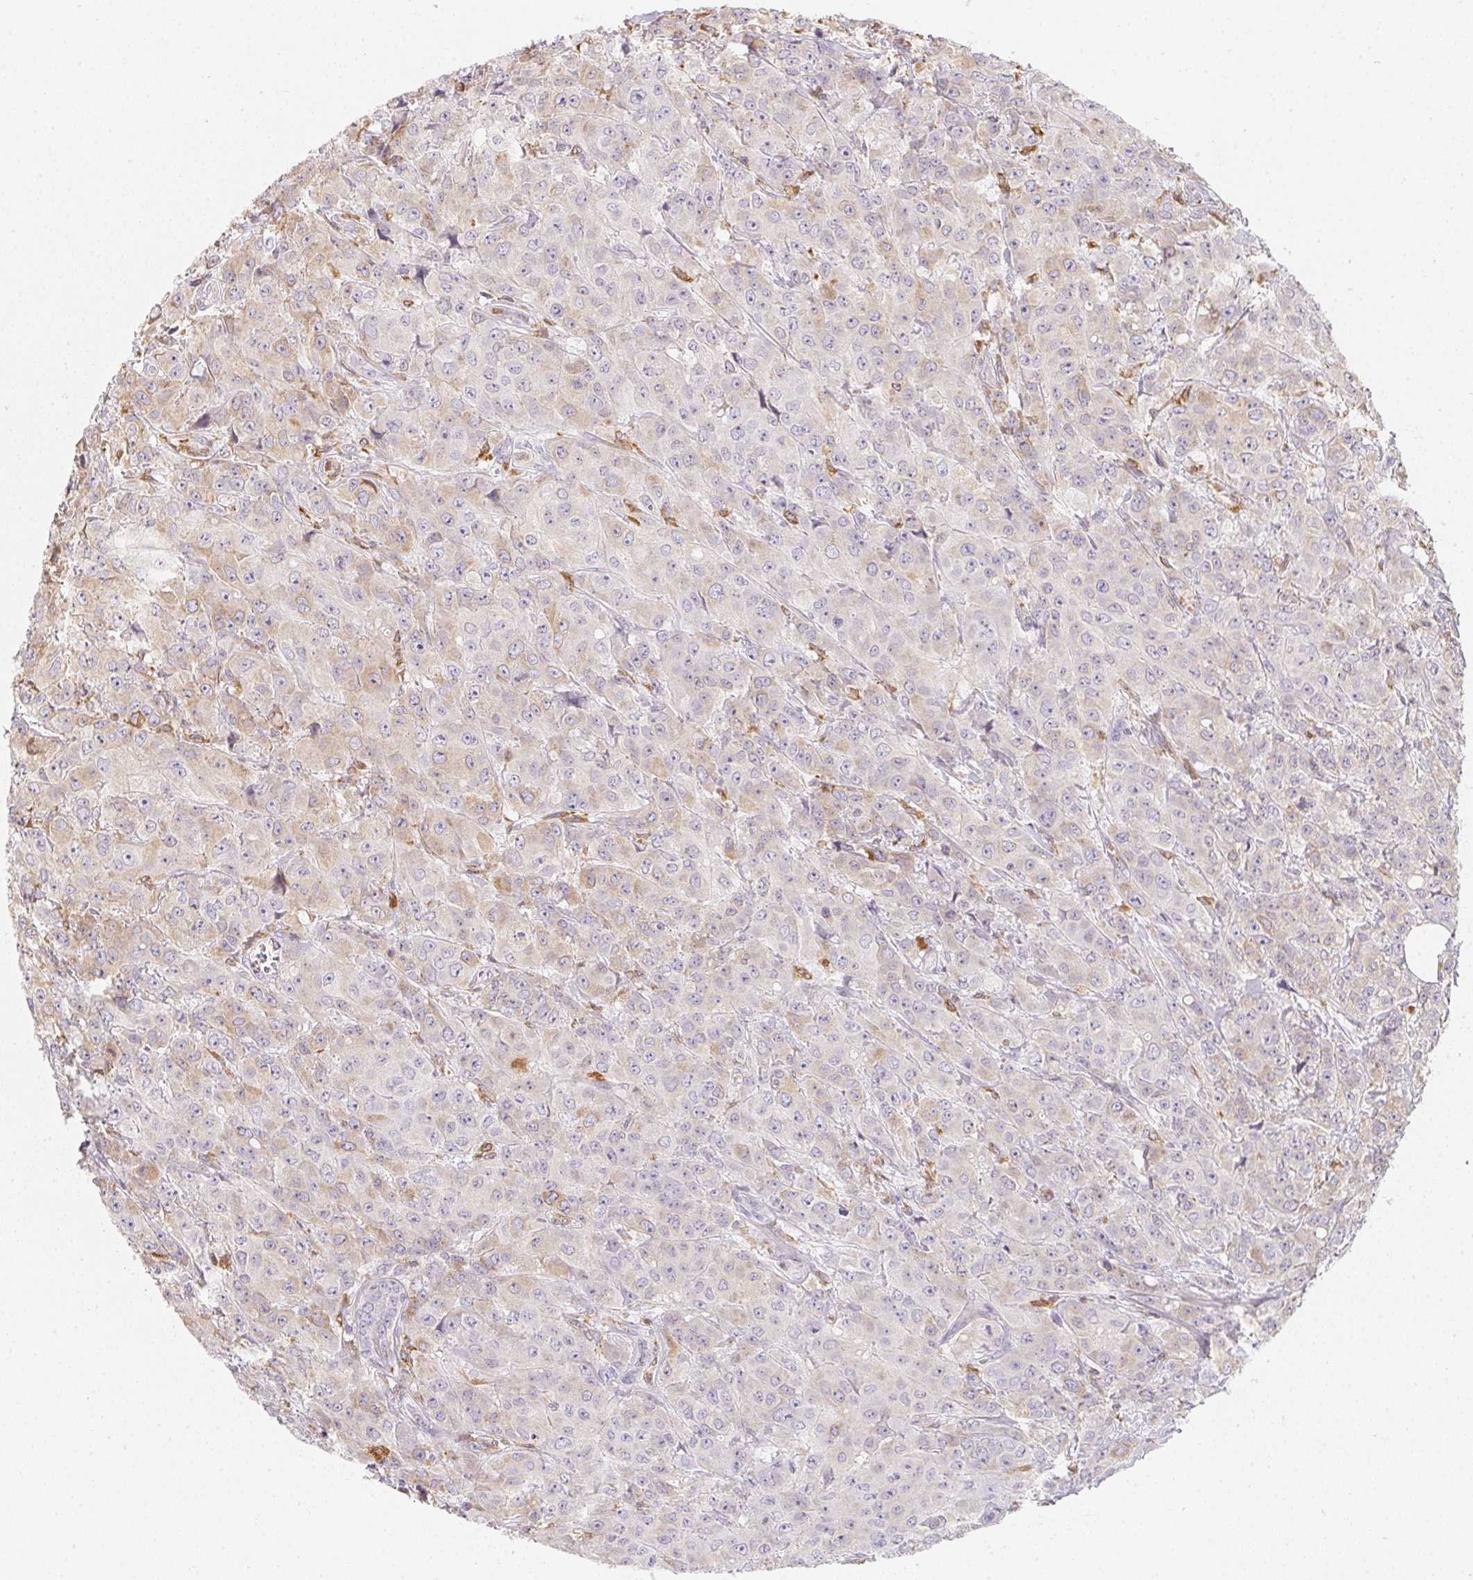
{"staining": {"intensity": "weak", "quantity": "25%-75%", "location": "cytoplasmic/membranous"}, "tissue": "breast cancer", "cell_type": "Tumor cells", "image_type": "cancer", "snomed": [{"axis": "morphology", "description": "Normal tissue, NOS"}, {"axis": "morphology", "description": "Duct carcinoma"}, {"axis": "topography", "description": "Breast"}], "caption": "This is an image of immunohistochemistry staining of breast infiltrating ductal carcinoma, which shows weak staining in the cytoplasmic/membranous of tumor cells.", "gene": "SOAT1", "patient": {"sex": "female", "age": 43}}